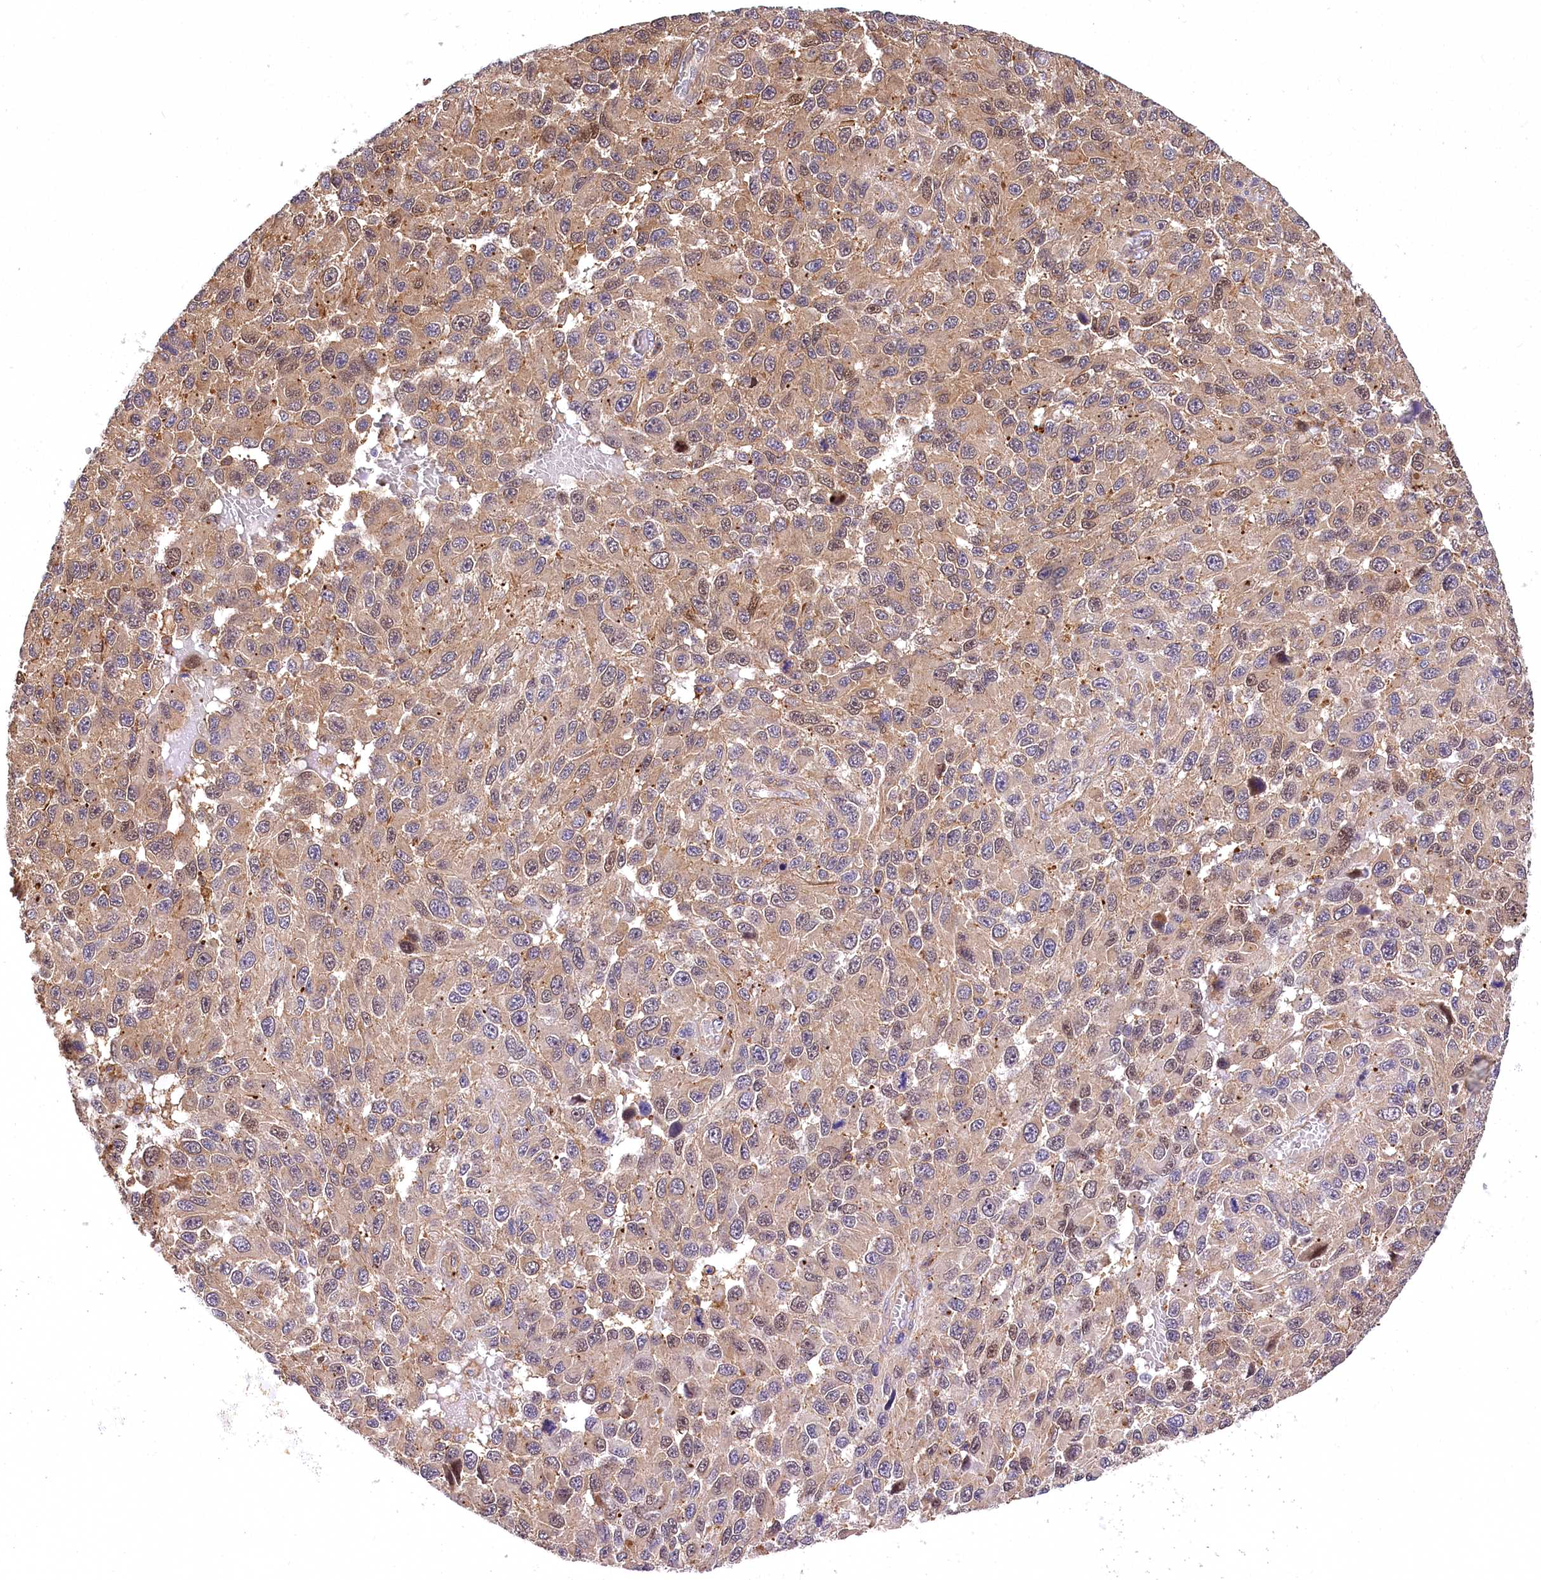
{"staining": {"intensity": "weak", "quantity": ">75%", "location": "cytoplasmic/membranous,nuclear"}, "tissue": "melanoma", "cell_type": "Tumor cells", "image_type": "cancer", "snomed": [{"axis": "morphology", "description": "Normal tissue, NOS"}, {"axis": "morphology", "description": "Malignant melanoma, NOS"}, {"axis": "topography", "description": "Skin"}], "caption": "Protein staining exhibits weak cytoplasmic/membranous and nuclear expression in approximately >75% of tumor cells in malignant melanoma.", "gene": "DPP3", "patient": {"sex": "female", "age": 96}}